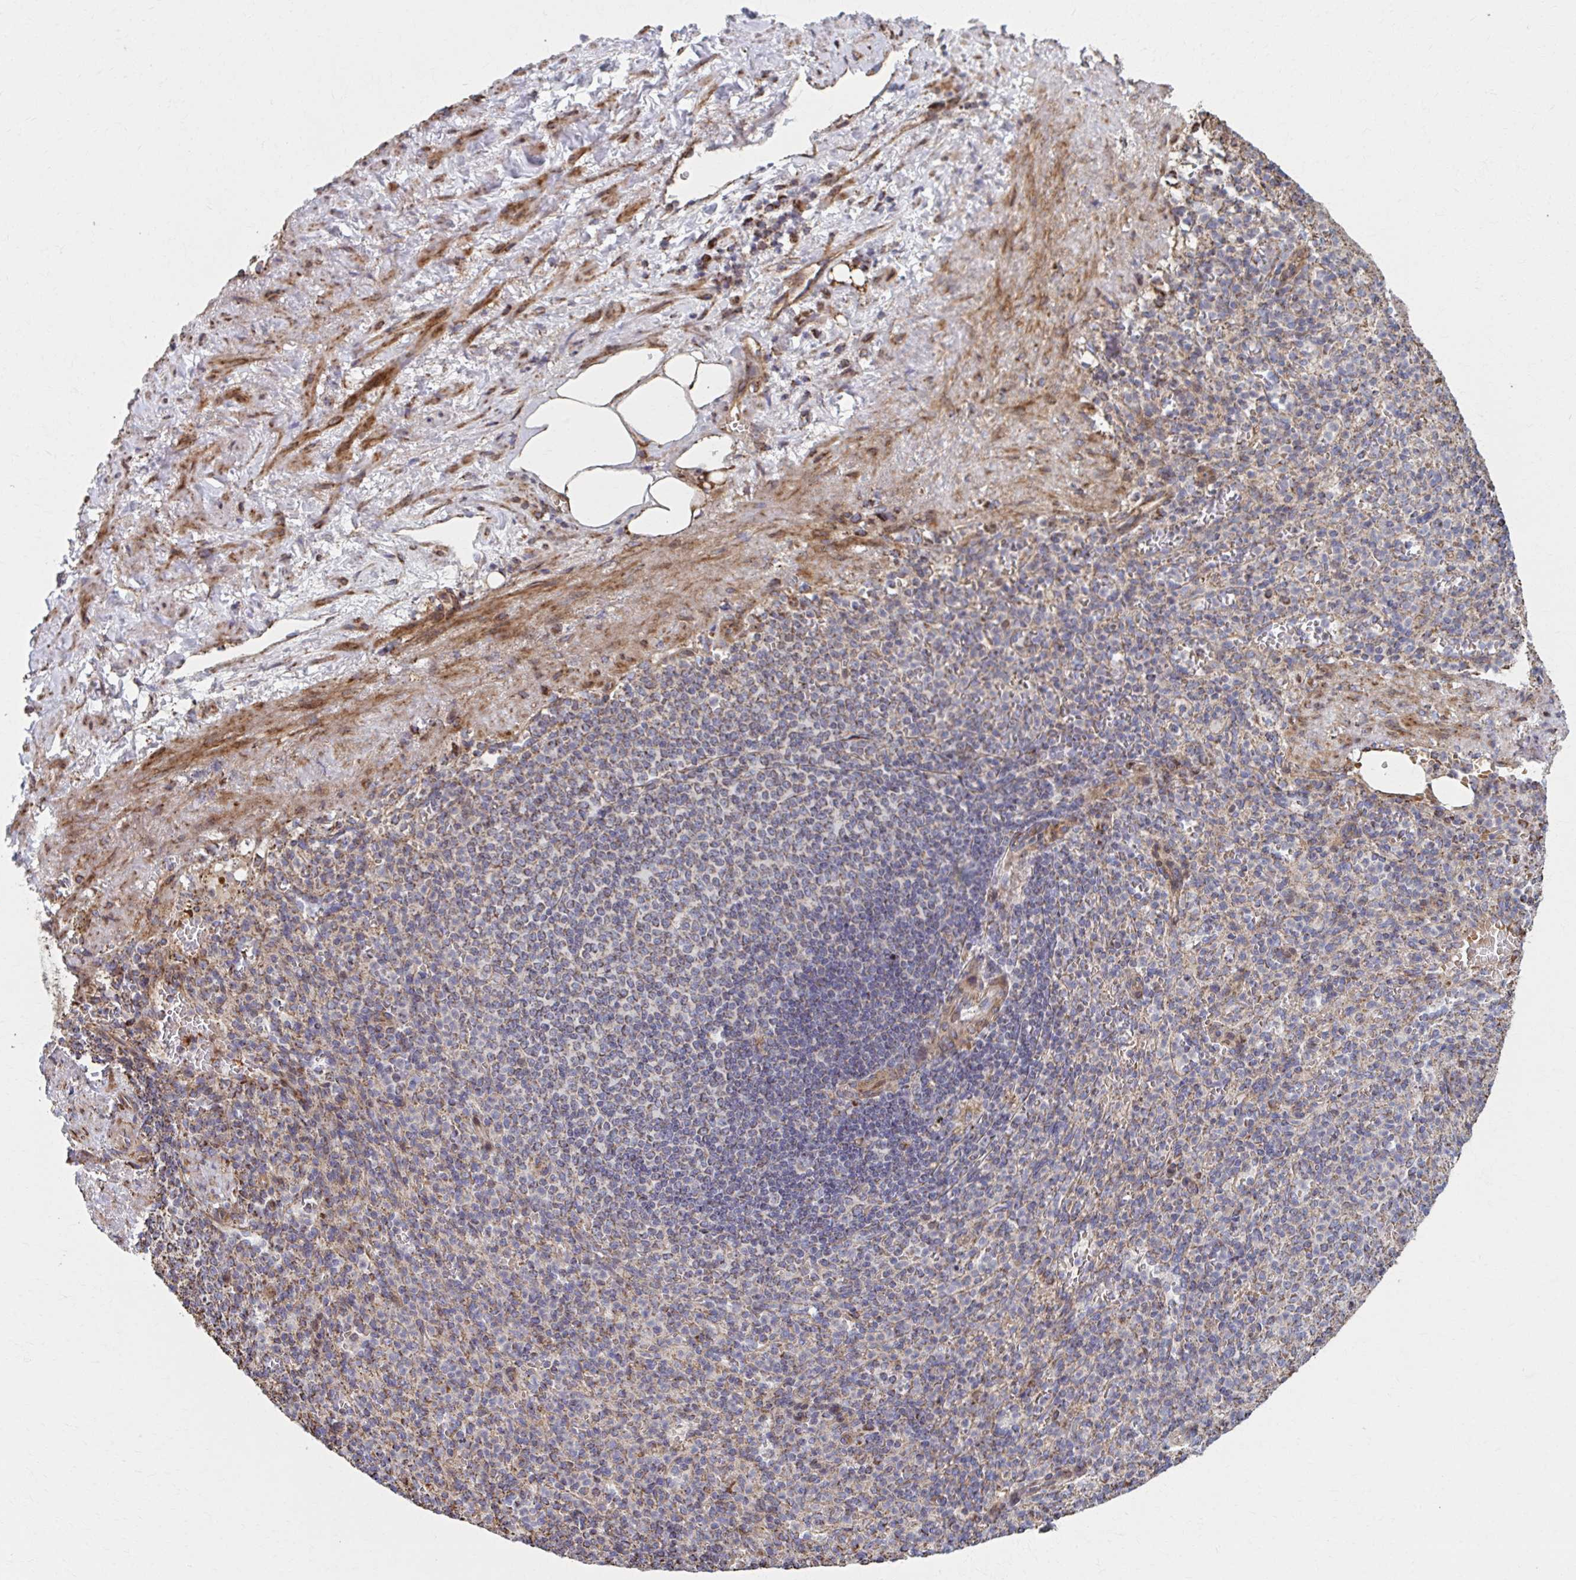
{"staining": {"intensity": "moderate", "quantity": "25%-75%", "location": "cytoplasmic/membranous"}, "tissue": "spleen", "cell_type": "Cells in red pulp", "image_type": "normal", "snomed": [{"axis": "morphology", "description": "Normal tissue, NOS"}, {"axis": "topography", "description": "Spleen"}], "caption": "Spleen stained with DAB immunohistochemistry (IHC) shows medium levels of moderate cytoplasmic/membranous expression in approximately 25%-75% of cells in red pulp. Using DAB (3,3'-diaminobenzidine) (brown) and hematoxylin (blue) stains, captured at high magnification using brightfield microscopy.", "gene": "SAT1", "patient": {"sex": "female", "age": 74}}